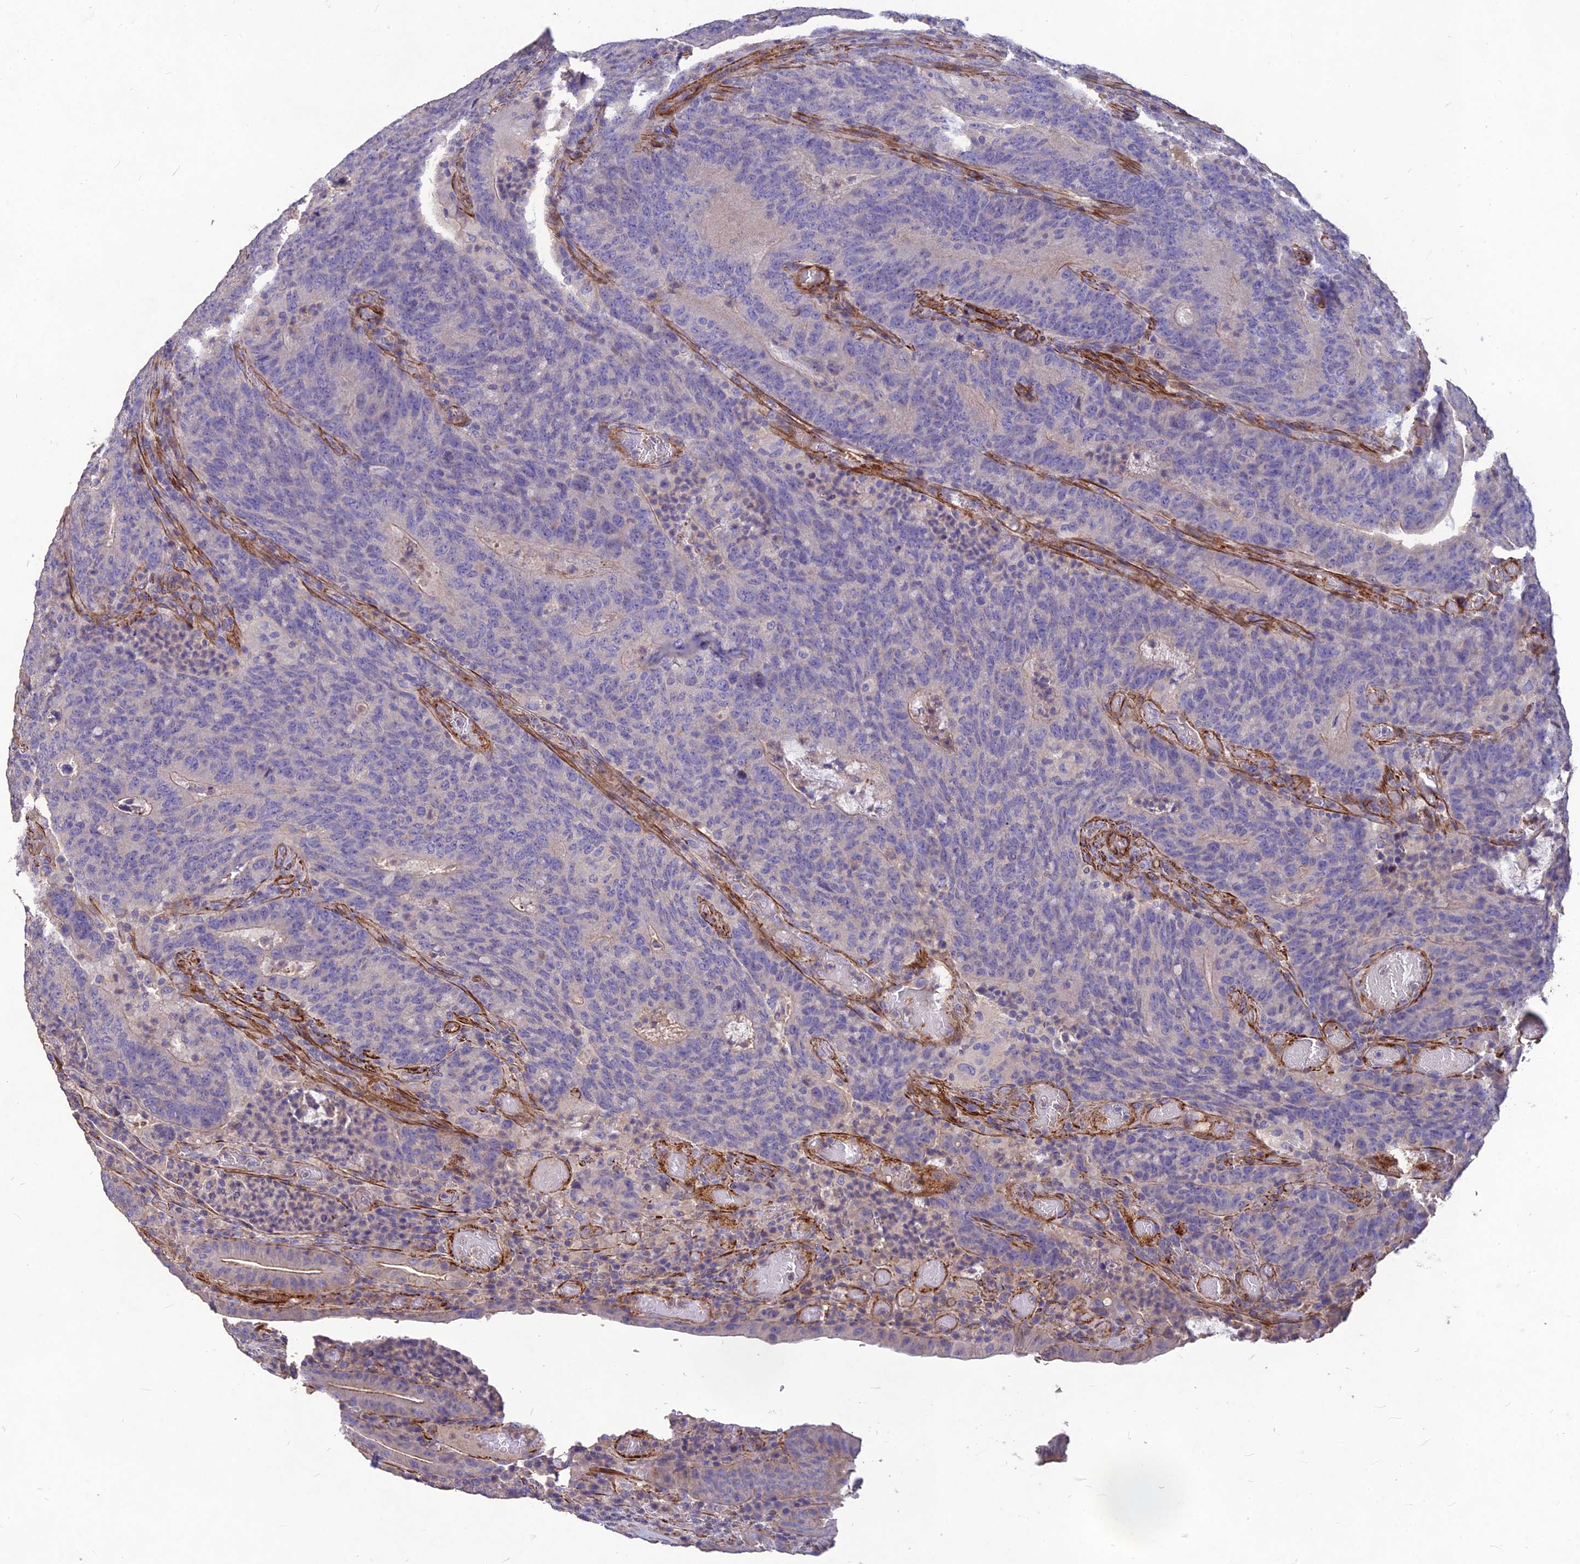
{"staining": {"intensity": "negative", "quantity": "none", "location": "none"}, "tissue": "colorectal cancer", "cell_type": "Tumor cells", "image_type": "cancer", "snomed": [{"axis": "morphology", "description": "Normal tissue, NOS"}, {"axis": "morphology", "description": "Adenocarcinoma, NOS"}, {"axis": "topography", "description": "Colon"}], "caption": "An IHC image of colorectal cancer (adenocarcinoma) is shown. There is no staining in tumor cells of colorectal cancer (adenocarcinoma).", "gene": "CLUH", "patient": {"sex": "female", "age": 75}}